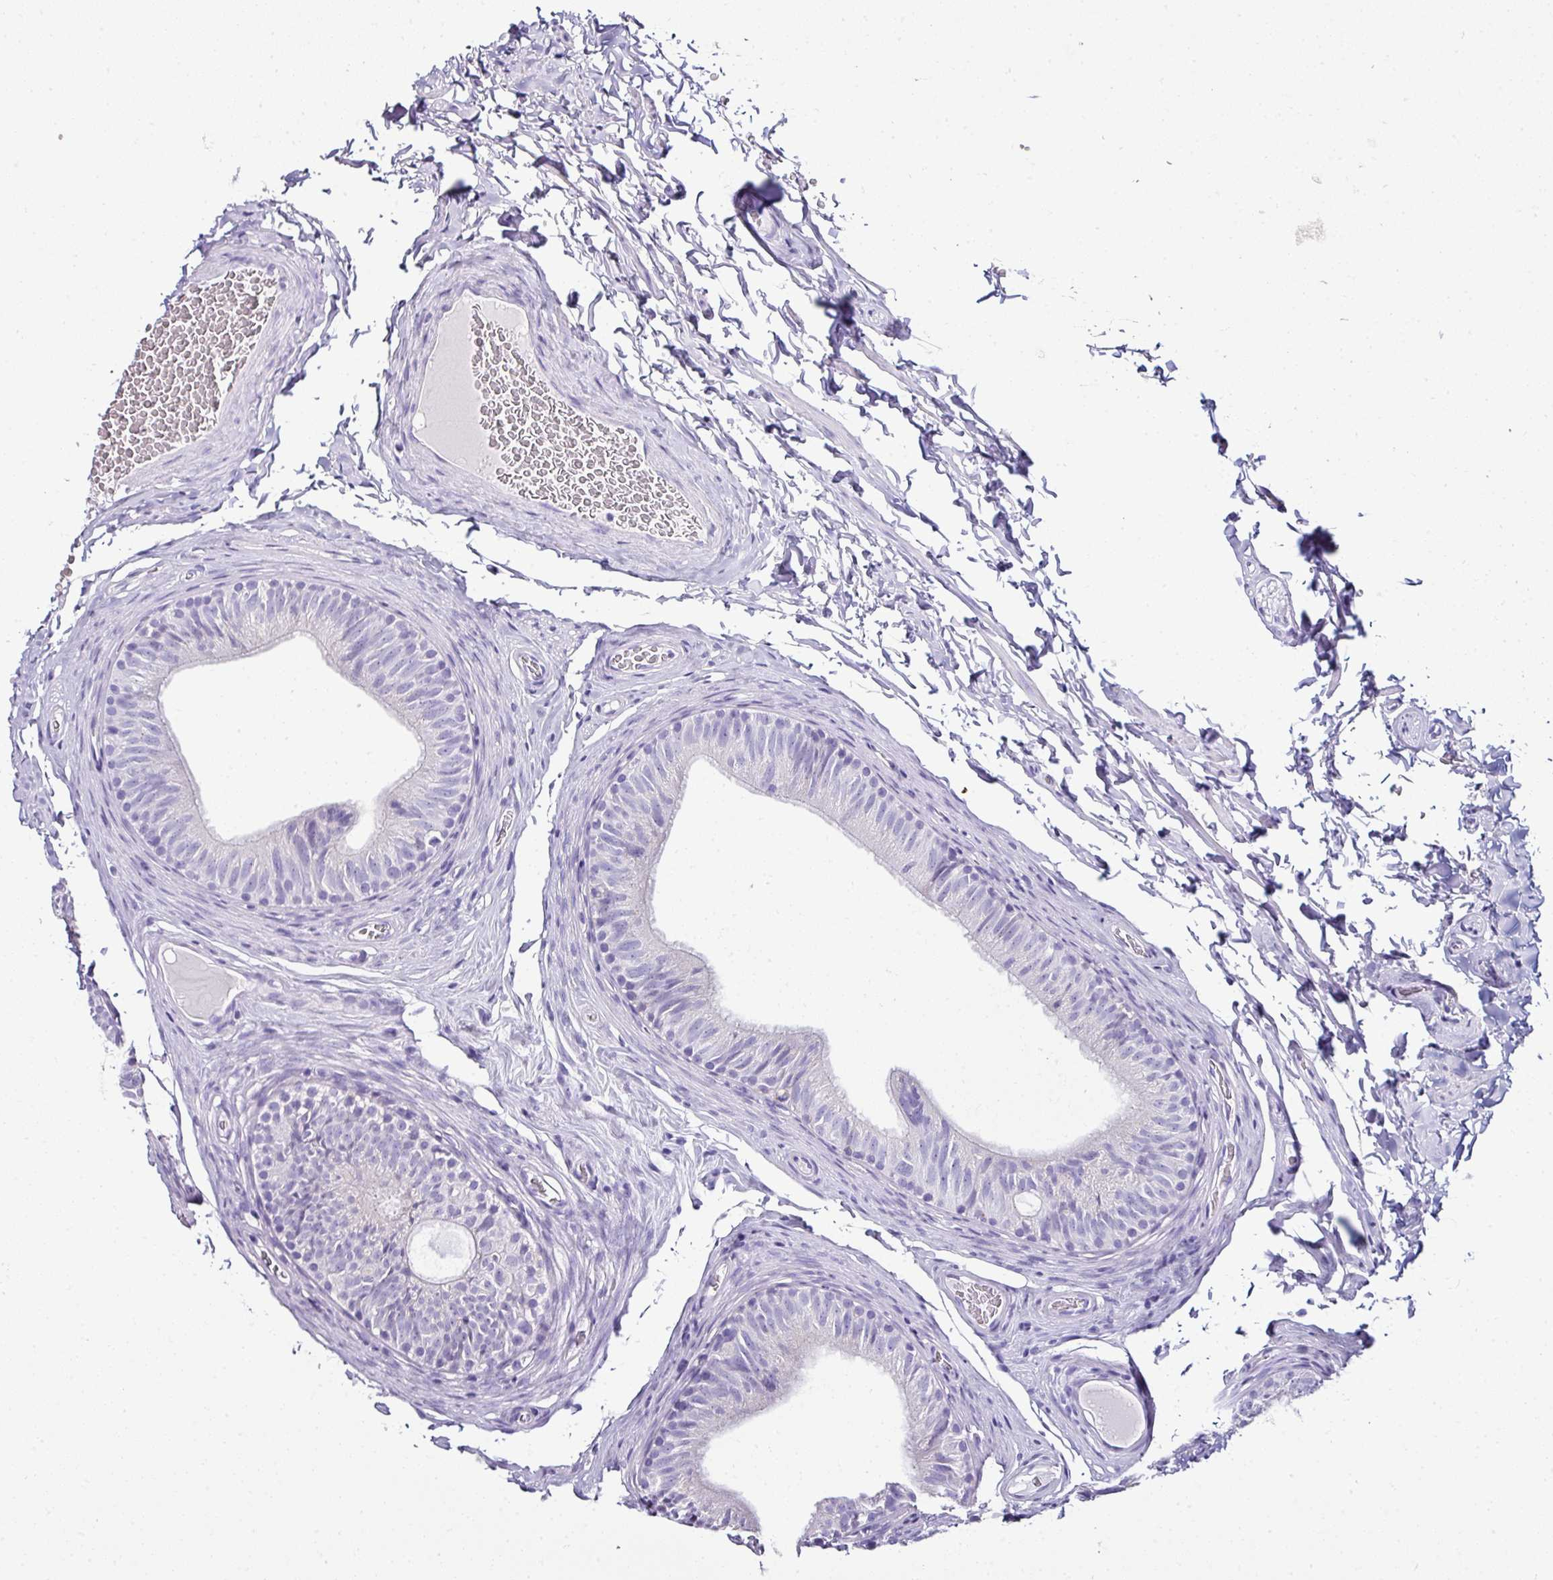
{"staining": {"intensity": "negative", "quantity": "none", "location": "none"}, "tissue": "epididymis", "cell_type": "Glandular cells", "image_type": "normal", "snomed": [{"axis": "morphology", "description": "Normal tissue, NOS"}, {"axis": "topography", "description": "Epididymis"}], "caption": "This histopathology image is of benign epididymis stained with IHC to label a protein in brown with the nuclei are counter-stained blue. There is no positivity in glandular cells. (DAB (3,3'-diaminobenzidine) immunohistochemistry (IHC) with hematoxylin counter stain).", "gene": "NAPSA", "patient": {"sex": "male", "age": 34}}